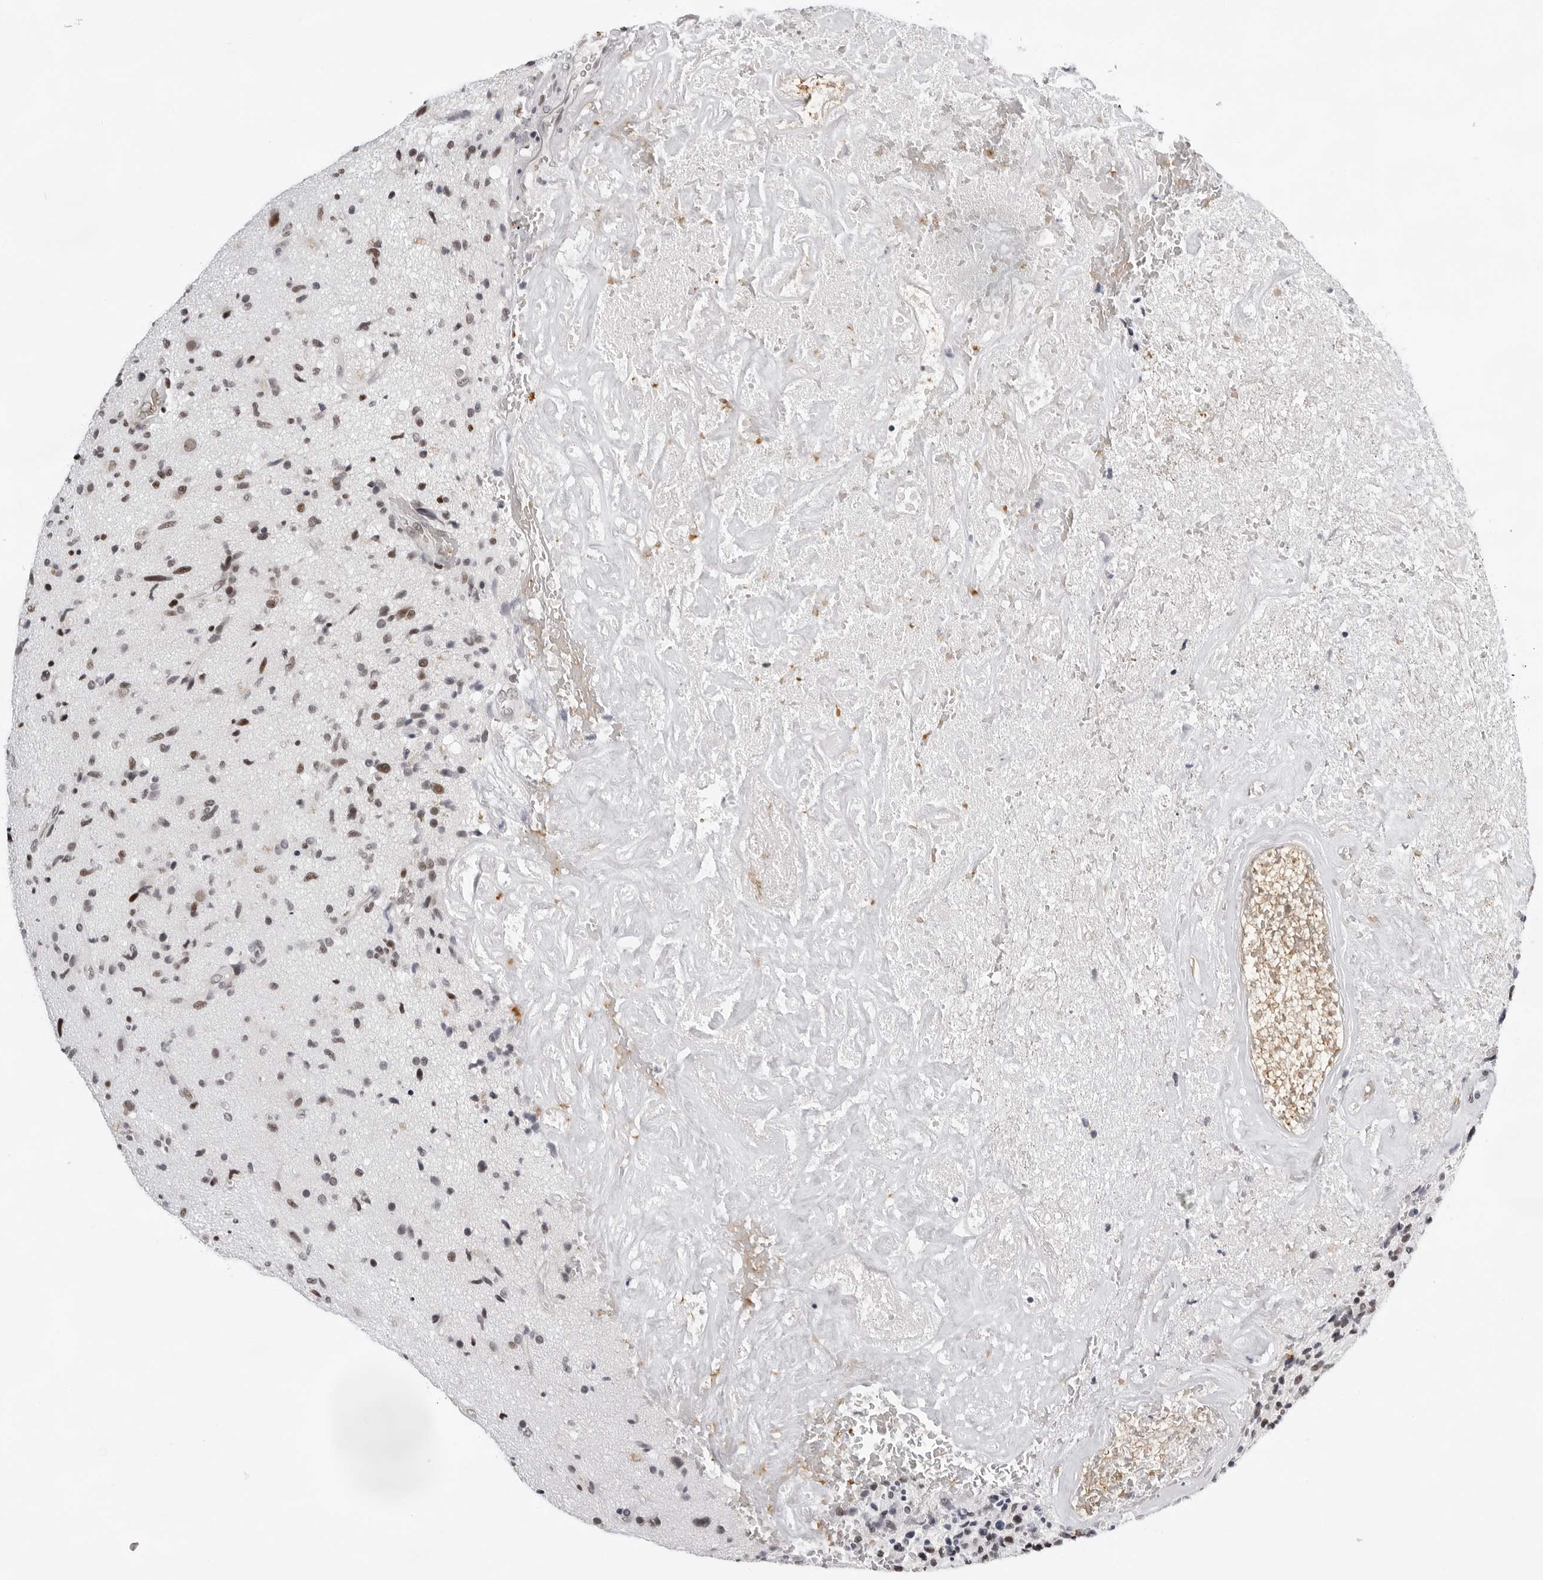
{"staining": {"intensity": "moderate", "quantity": "<25%", "location": "nuclear"}, "tissue": "glioma", "cell_type": "Tumor cells", "image_type": "cancer", "snomed": [{"axis": "morphology", "description": "Glioma, malignant, High grade"}, {"axis": "topography", "description": "Brain"}], "caption": "Immunohistochemical staining of human glioma reveals moderate nuclear protein positivity in approximately <25% of tumor cells.", "gene": "USP1", "patient": {"sex": "male", "age": 72}}